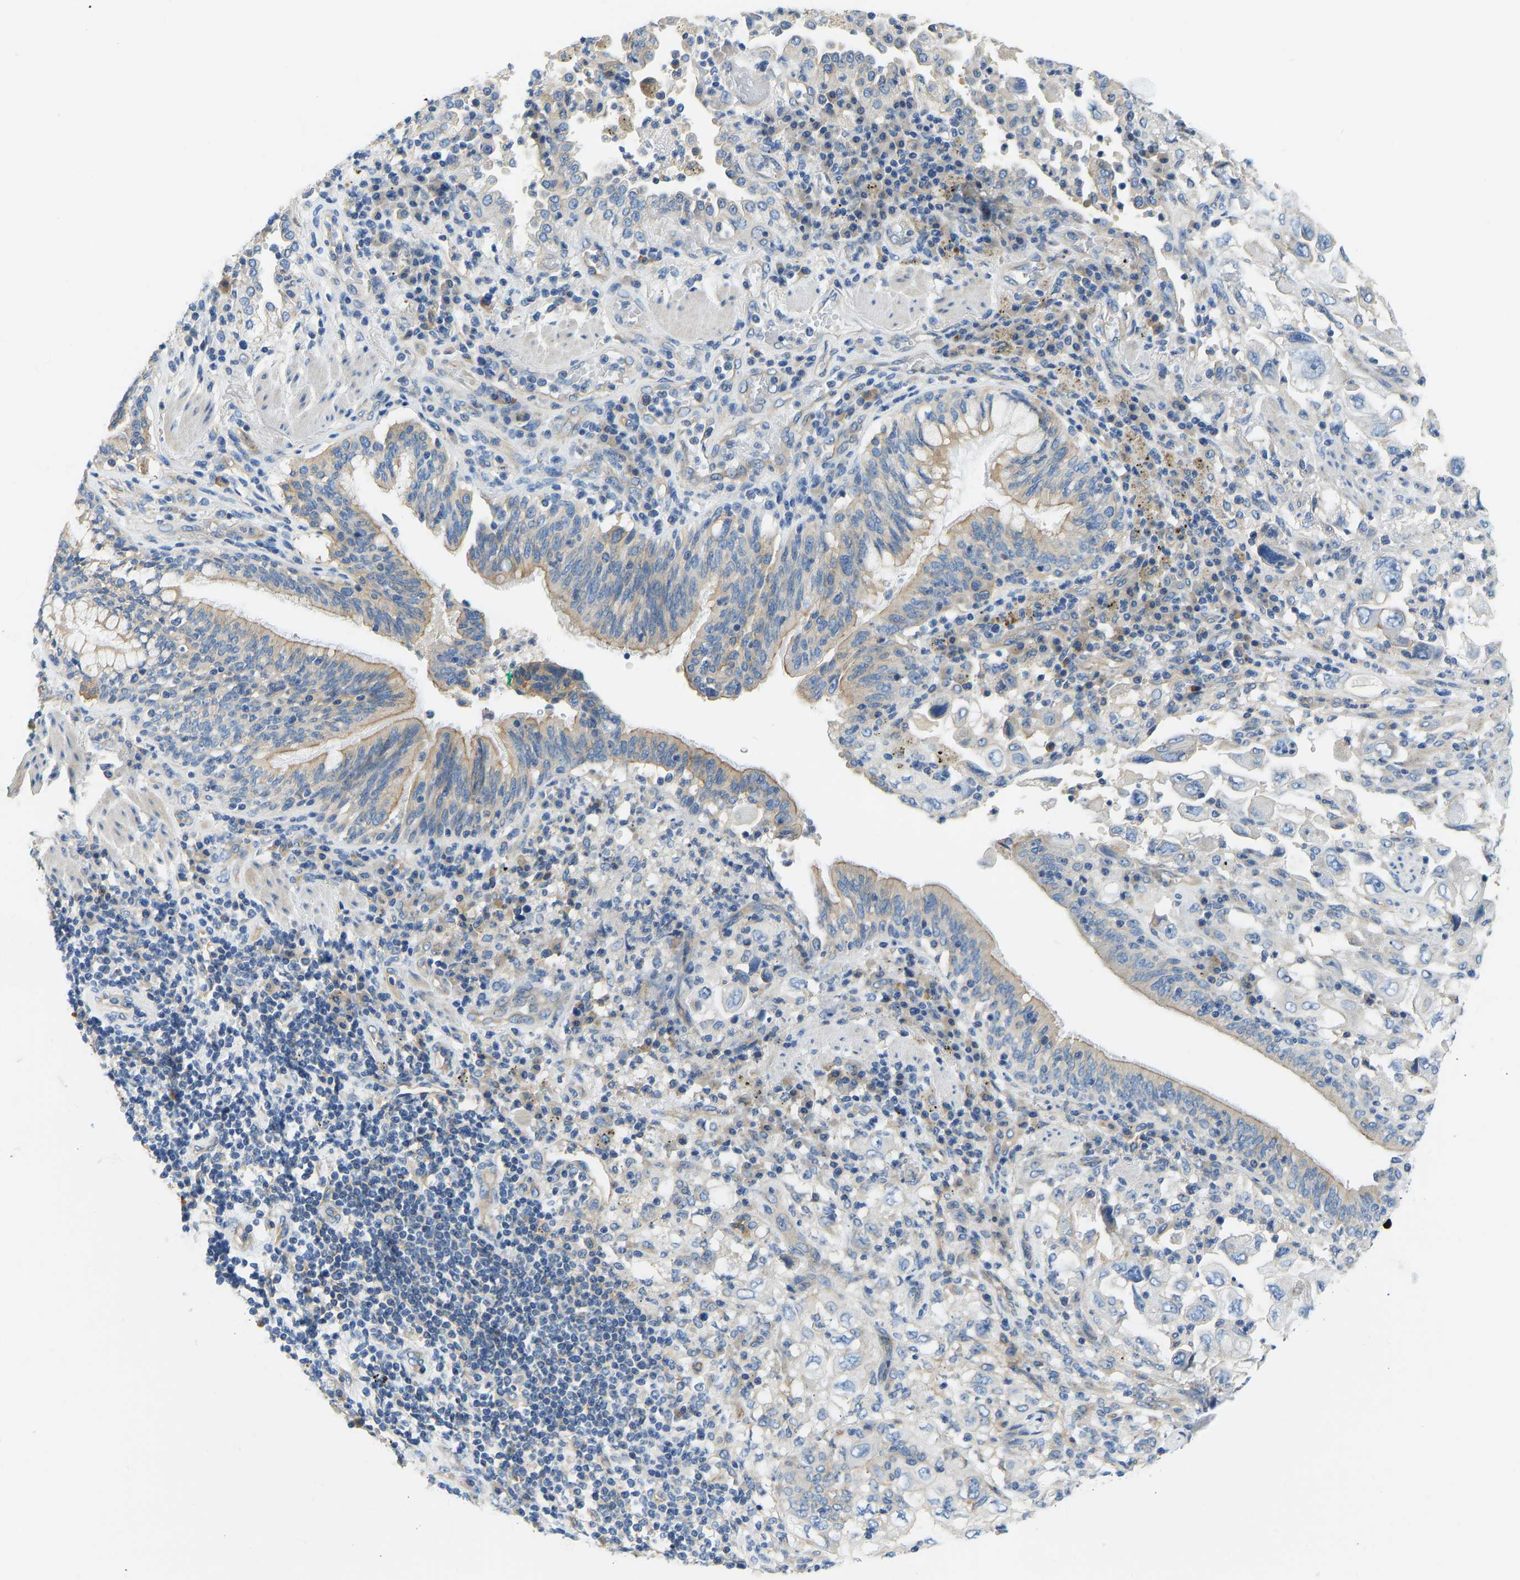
{"staining": {"intensity": "moderate", "quantity": "25%-75%", "location": "cytoplasmic/membranous"}, "tissue": "lung cancer", "cell_type": "Tumor cells", "image_type": "cancer", "snomed": [{"axis": "morphology", "description": "Adenocarcinoma, NOS"}, {"axis": "topography", "description": "Lung"}], "caption": "A brown stain highlights moderate cytoplasmic/membranous staining of a protein in lung adenocarcinoma tumor cells.", "gene": "CHAD", "patient": {"sex": "male", "age": 64}}